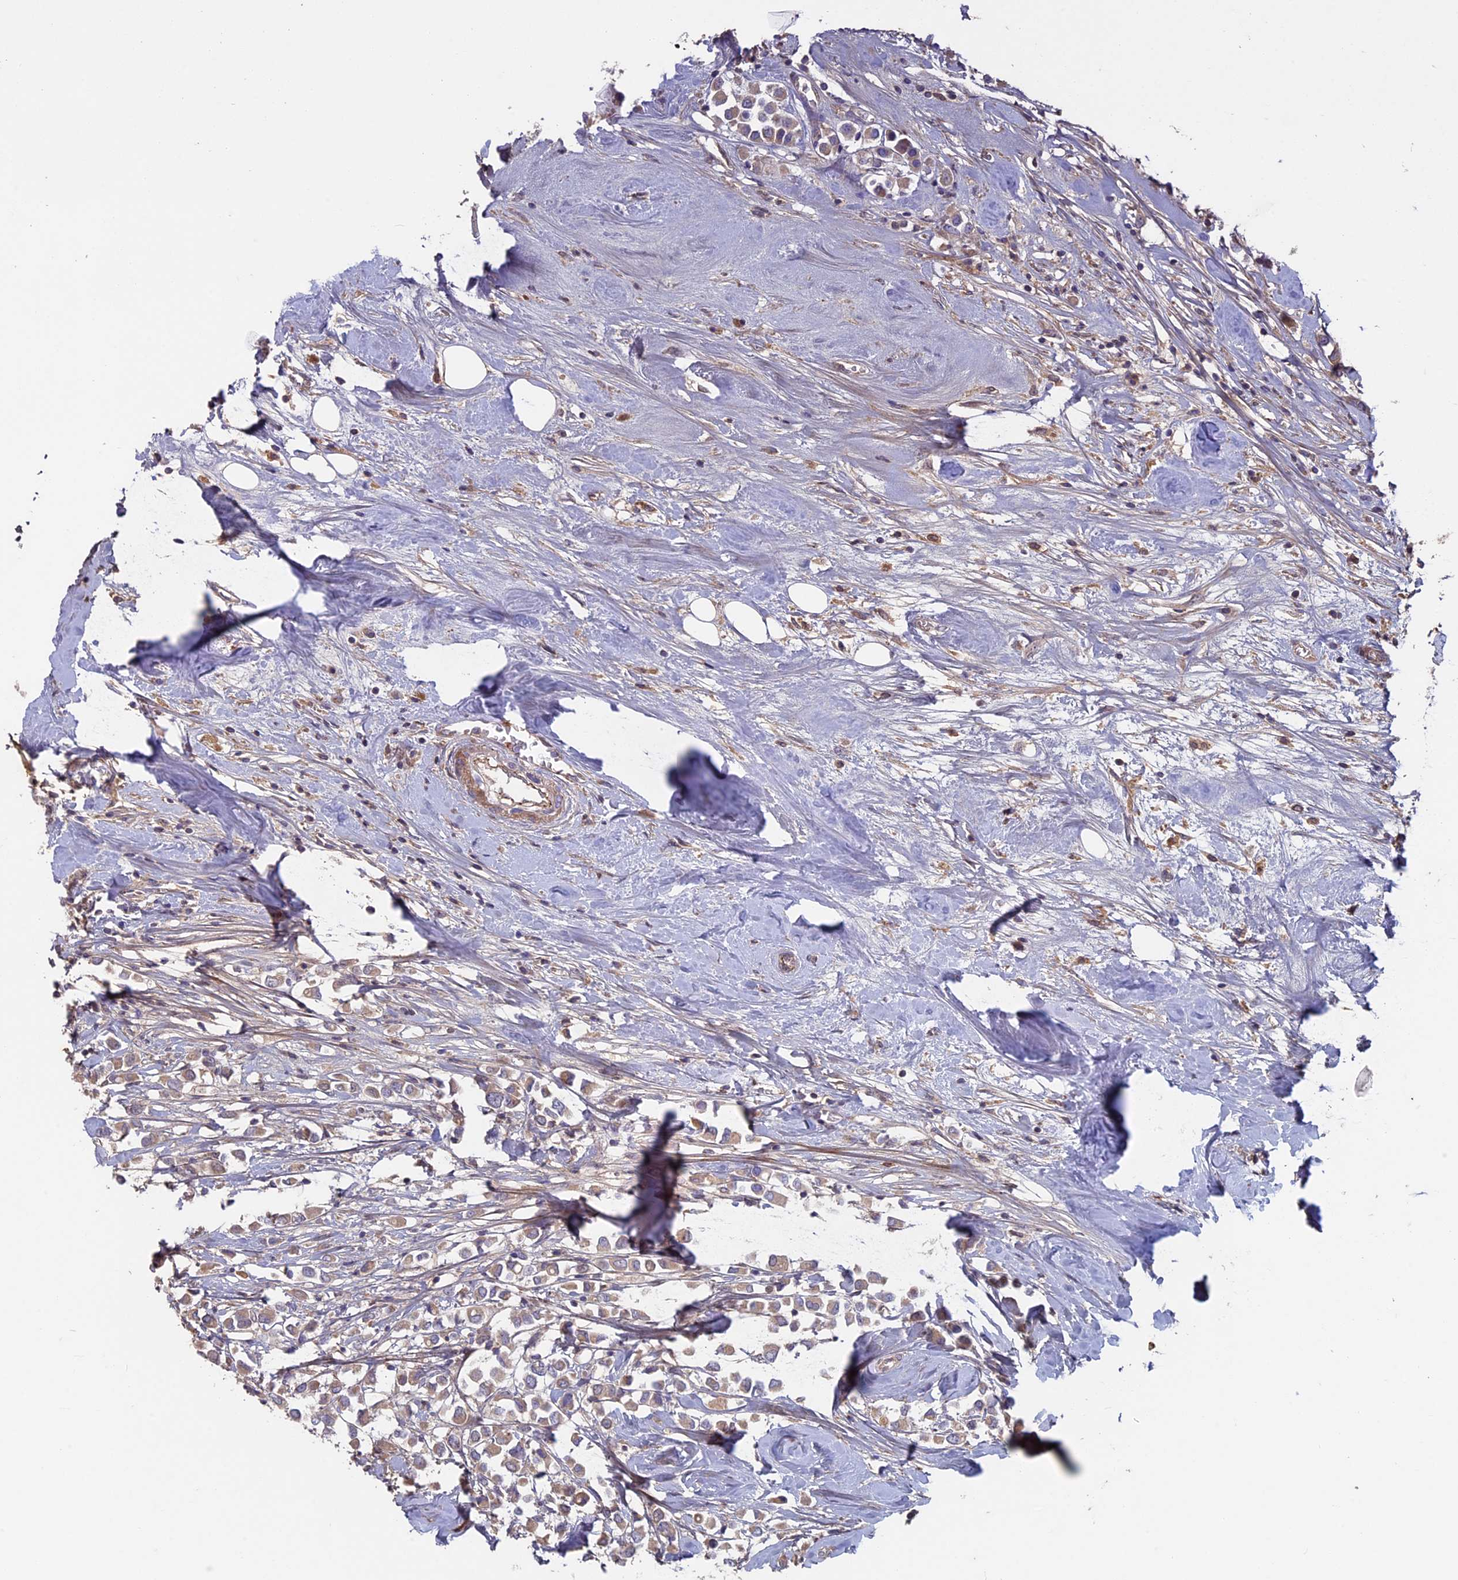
{"staining": {"intensity": "weak", "quantity": "<25%", "location": "cytoplasmic/membranous"}, "tissue": "breast cancer", "cell_type": "Tumor cells", "image_type": "cancer", "snomed": [{"axis": "morphology", "description": "Duct carcinoma"}, {"axis": "topography", "description": "Breast"}], "caption": "Image shows no significant protein positivity in tumor cells of breast cancer.", "gene": "RCCD1", "patient": {"sex": "female", "age": 61}}